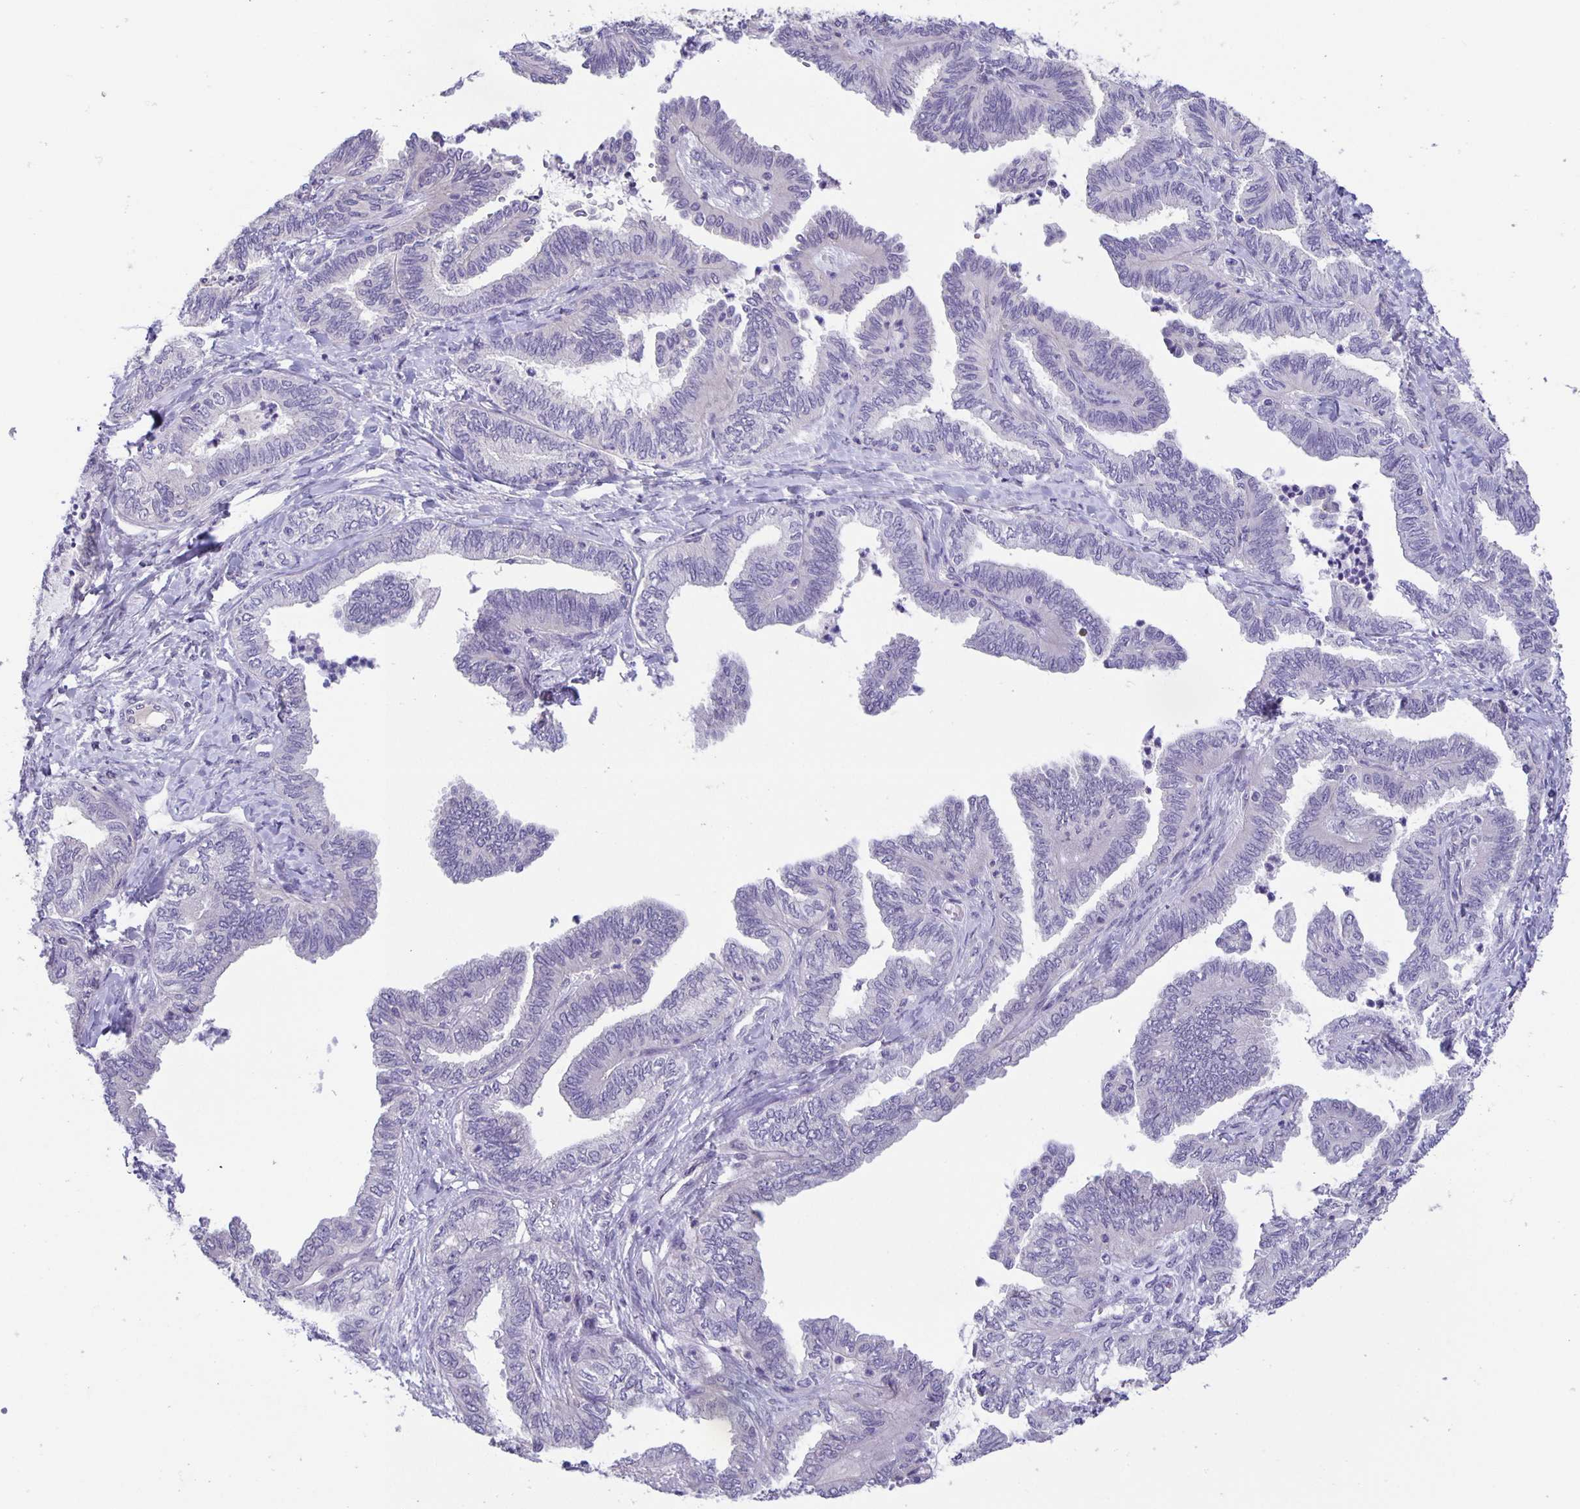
{"staining": {"intensity": "negative", "quantity": "none", "location": "none"}, "tissue": "ovarian cancer", "cell_type": "Tumor cells", "image_type": "cancer", "snomed": [{"axis": "morphology", "description": "Carcinoma, endometroid"}, {"axis": "topography", "description": "Ovary"}], "caption": "A high-resolution image shows immunohistochemistry (IHC) staining of ovarian endometroid carcinoma, which displays no significant staining in tumor cells. (DAB (3,3'-diaminobenzidine) immunohistochemistry with hematoxylin counter stain).", "gene": "PTPN3", "patient": {"sex": "female", "age": 70}}